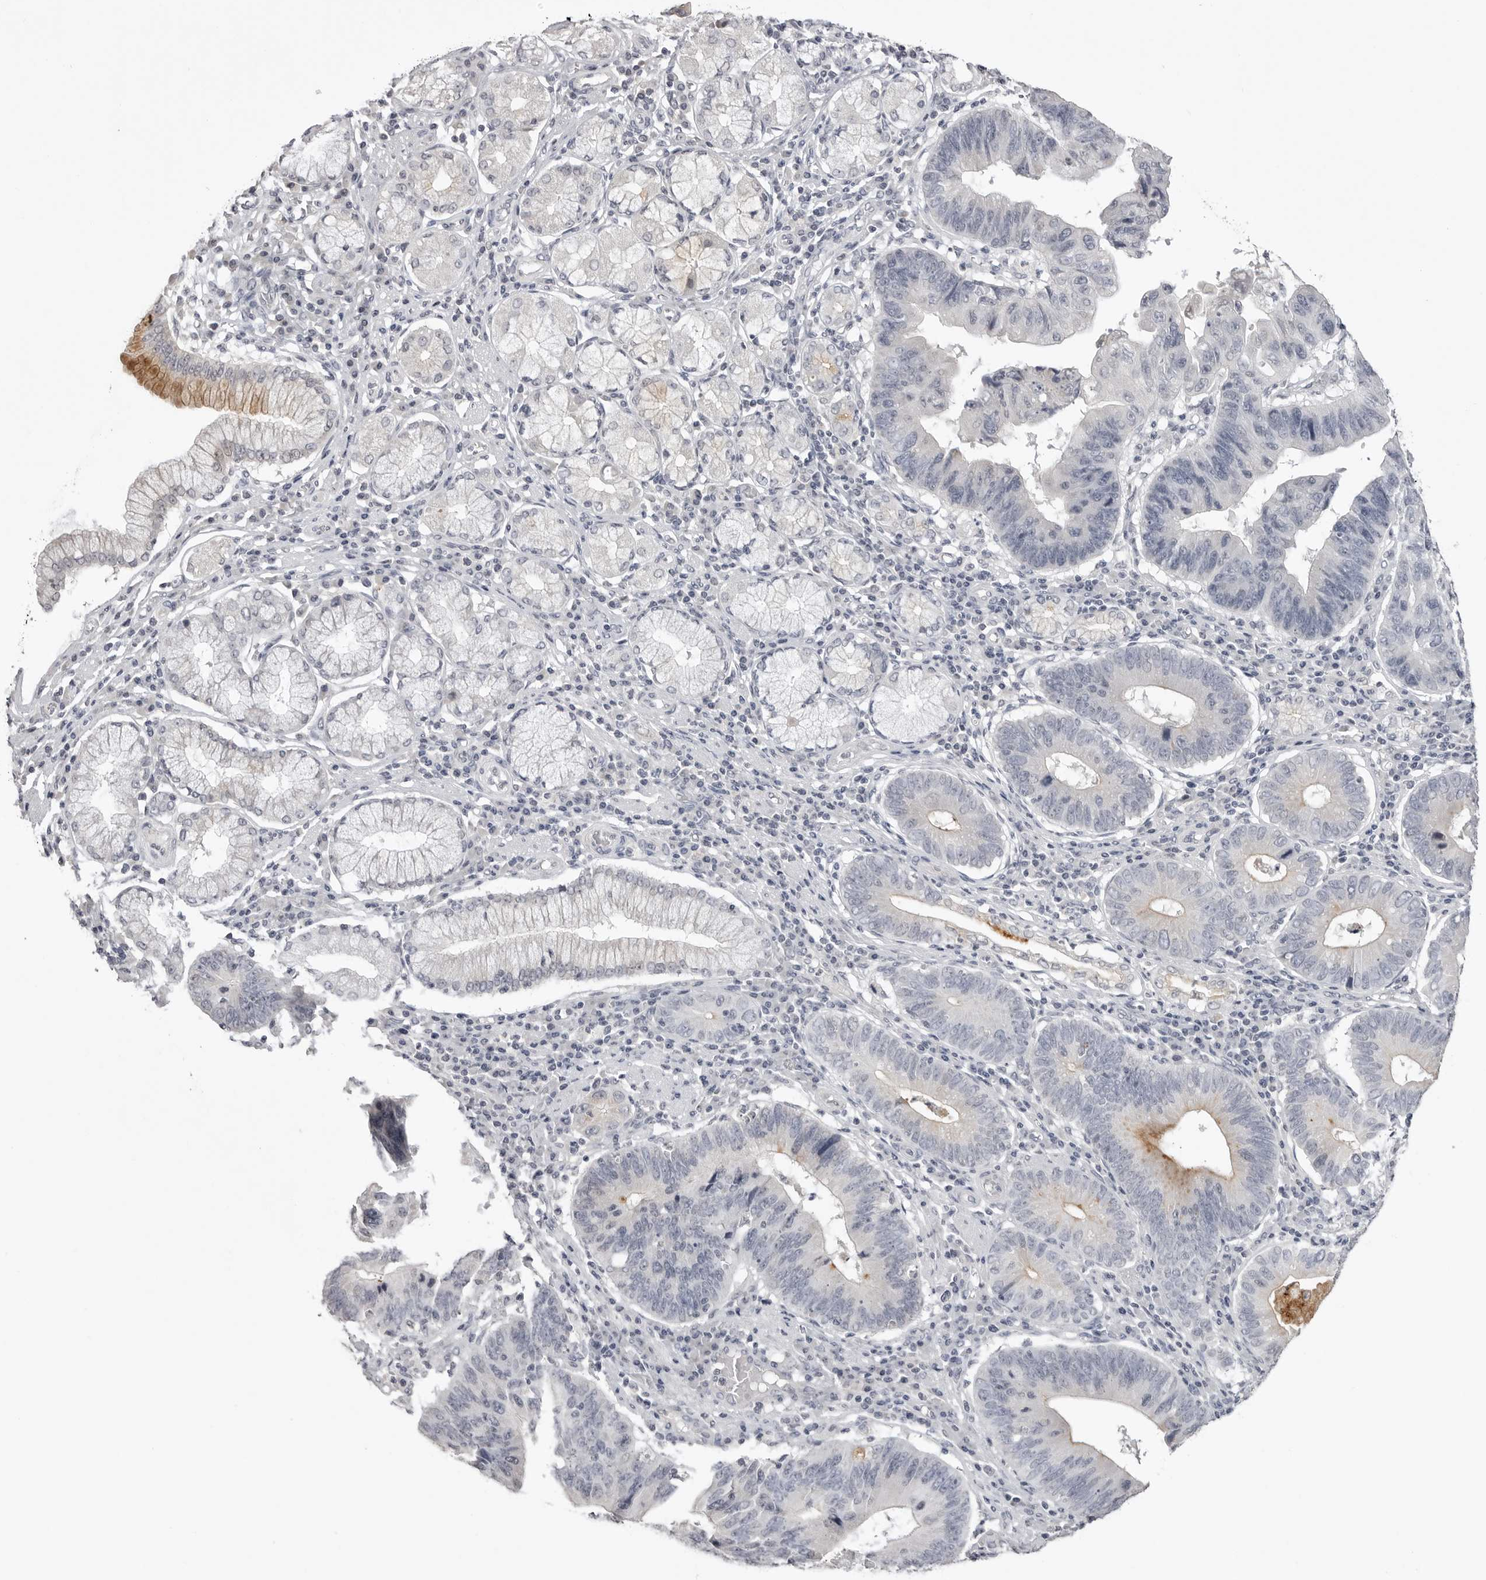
{"staining": {"intensity": "moderate", "quantity": "<25%", "location": "cytoplasmic/membranous"}, "tissue": "stomach cancer", "cell_type": "Tumor cells", "image_type": "cancer", "snomed": [{"axis": "morphology", "description": "Adenocarcinoma, NOS"}, {"axis": "topography", "description": "Stomach"}], "caption": "IHC photomicrograph of neoplastic tissue: human stomach cancer stained using immunohistochemistry (IHC) exhibits low levels of moderate protein expression localized specifically in the cytoplasmic/membranous of tumor cells, appearing as a cytoplasmic/membranous brown color.", "gene": "GPN2", "patient": {"sex": "male", "age": 59}}